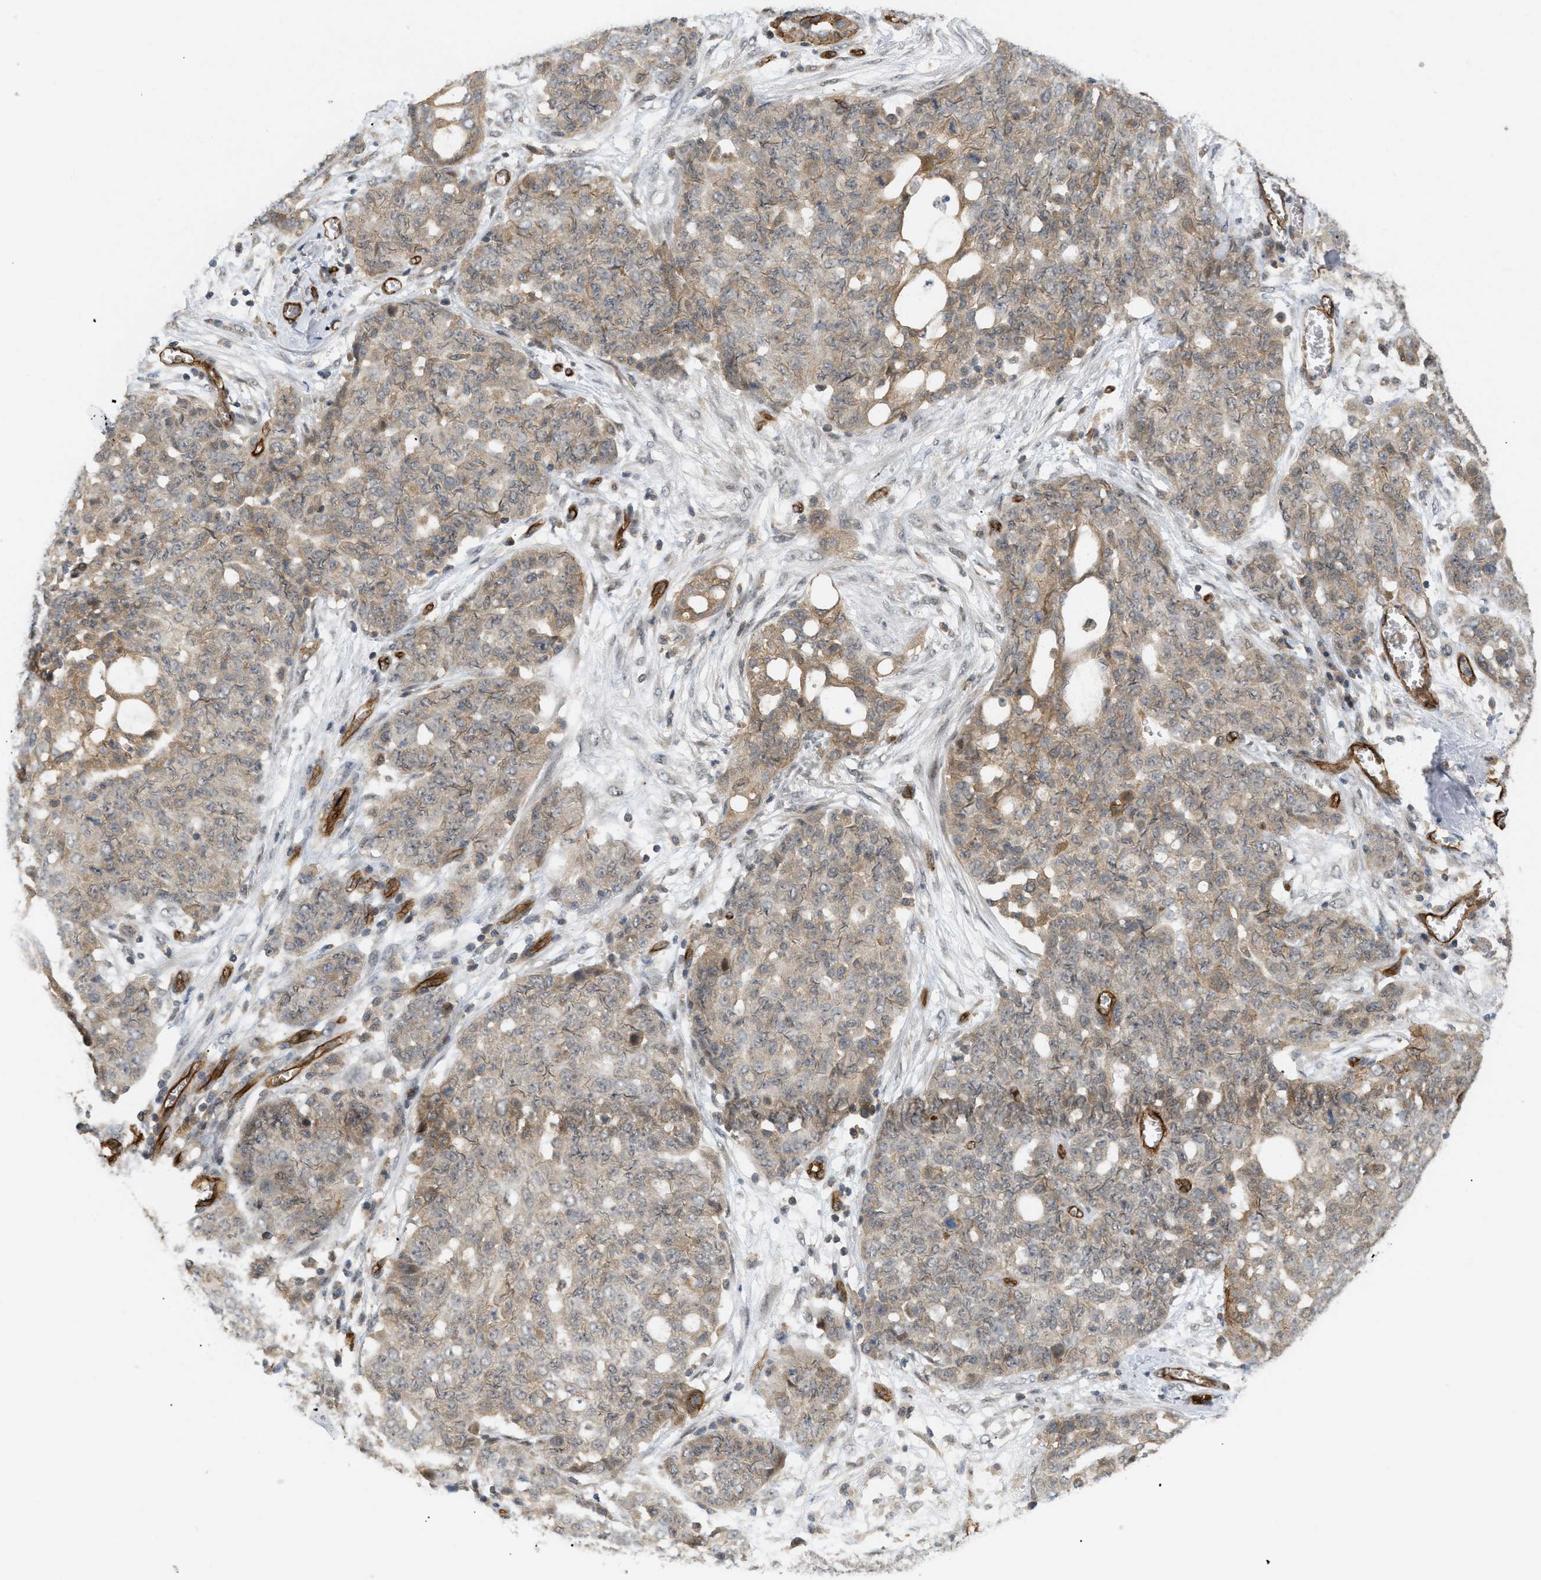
{"staining": {"intensity": "weak", "quantity": ">75%", "location": "cytoplasmic/membranous"}, "tissue": "ovarian cancer", "cell_type": "Tumor cells", "image_type": "cancer", "snomed": [{"axis": "morphology", "description": "Cystadenocarcinoma, serous, NOS"}, {"axis": "topography", "description": "Soft tissue"}, {"axis": "topography", "description": "Ovary"}], "caption": "Ovarian cancer (serous cystadenocarcinoma) stained with a brown dye displays weak cytoplasmic/membranous positive staining in approximately >75% of tumor cells.", "gene": "PALMD", "patient": {"sex": "female", "age": 57}}